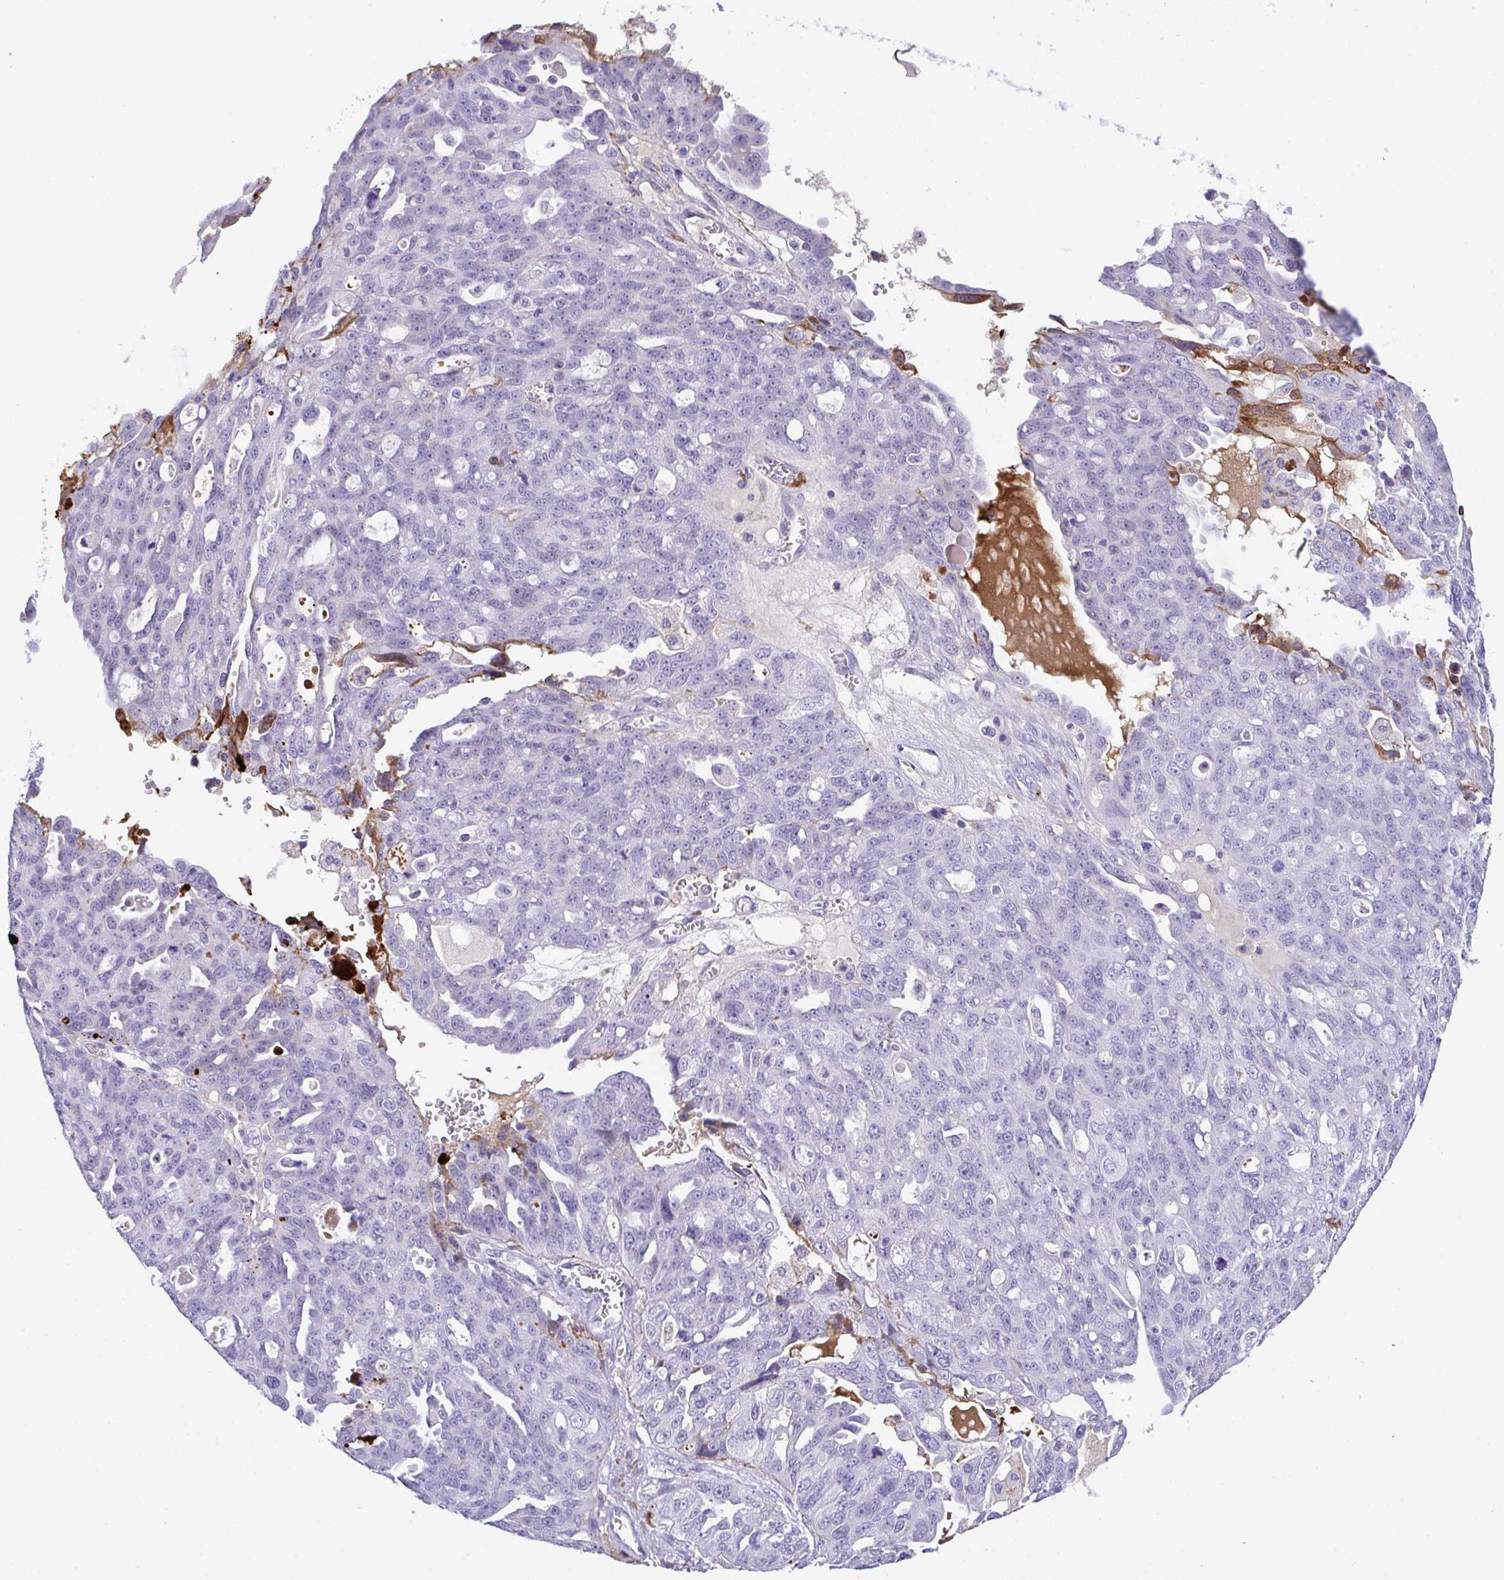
{"staining": {"intensity": "moderate", "quantity": "<25%", "location": "cytoplasmic/membranous"}, "tissue": "ovarian cancer", "cell_type": "Tumor cells", "image_type": "cancer", "snomed": [{"axis": "morphology", "description": "Carcinoma, endometroid"}, {"axis": "topography", "description": "Ovary"}], "caption": "Protein staining of endometroid carcinoma (ovarian) tissue displays moderate cytoplasmic/membranous staining in approximately <25% of tumor cells. (brown staining indicates protein expression, while blue staining denotes nuclei).", "gene": "KMT2E", "patient": {"sex": "female", "age": 70}}